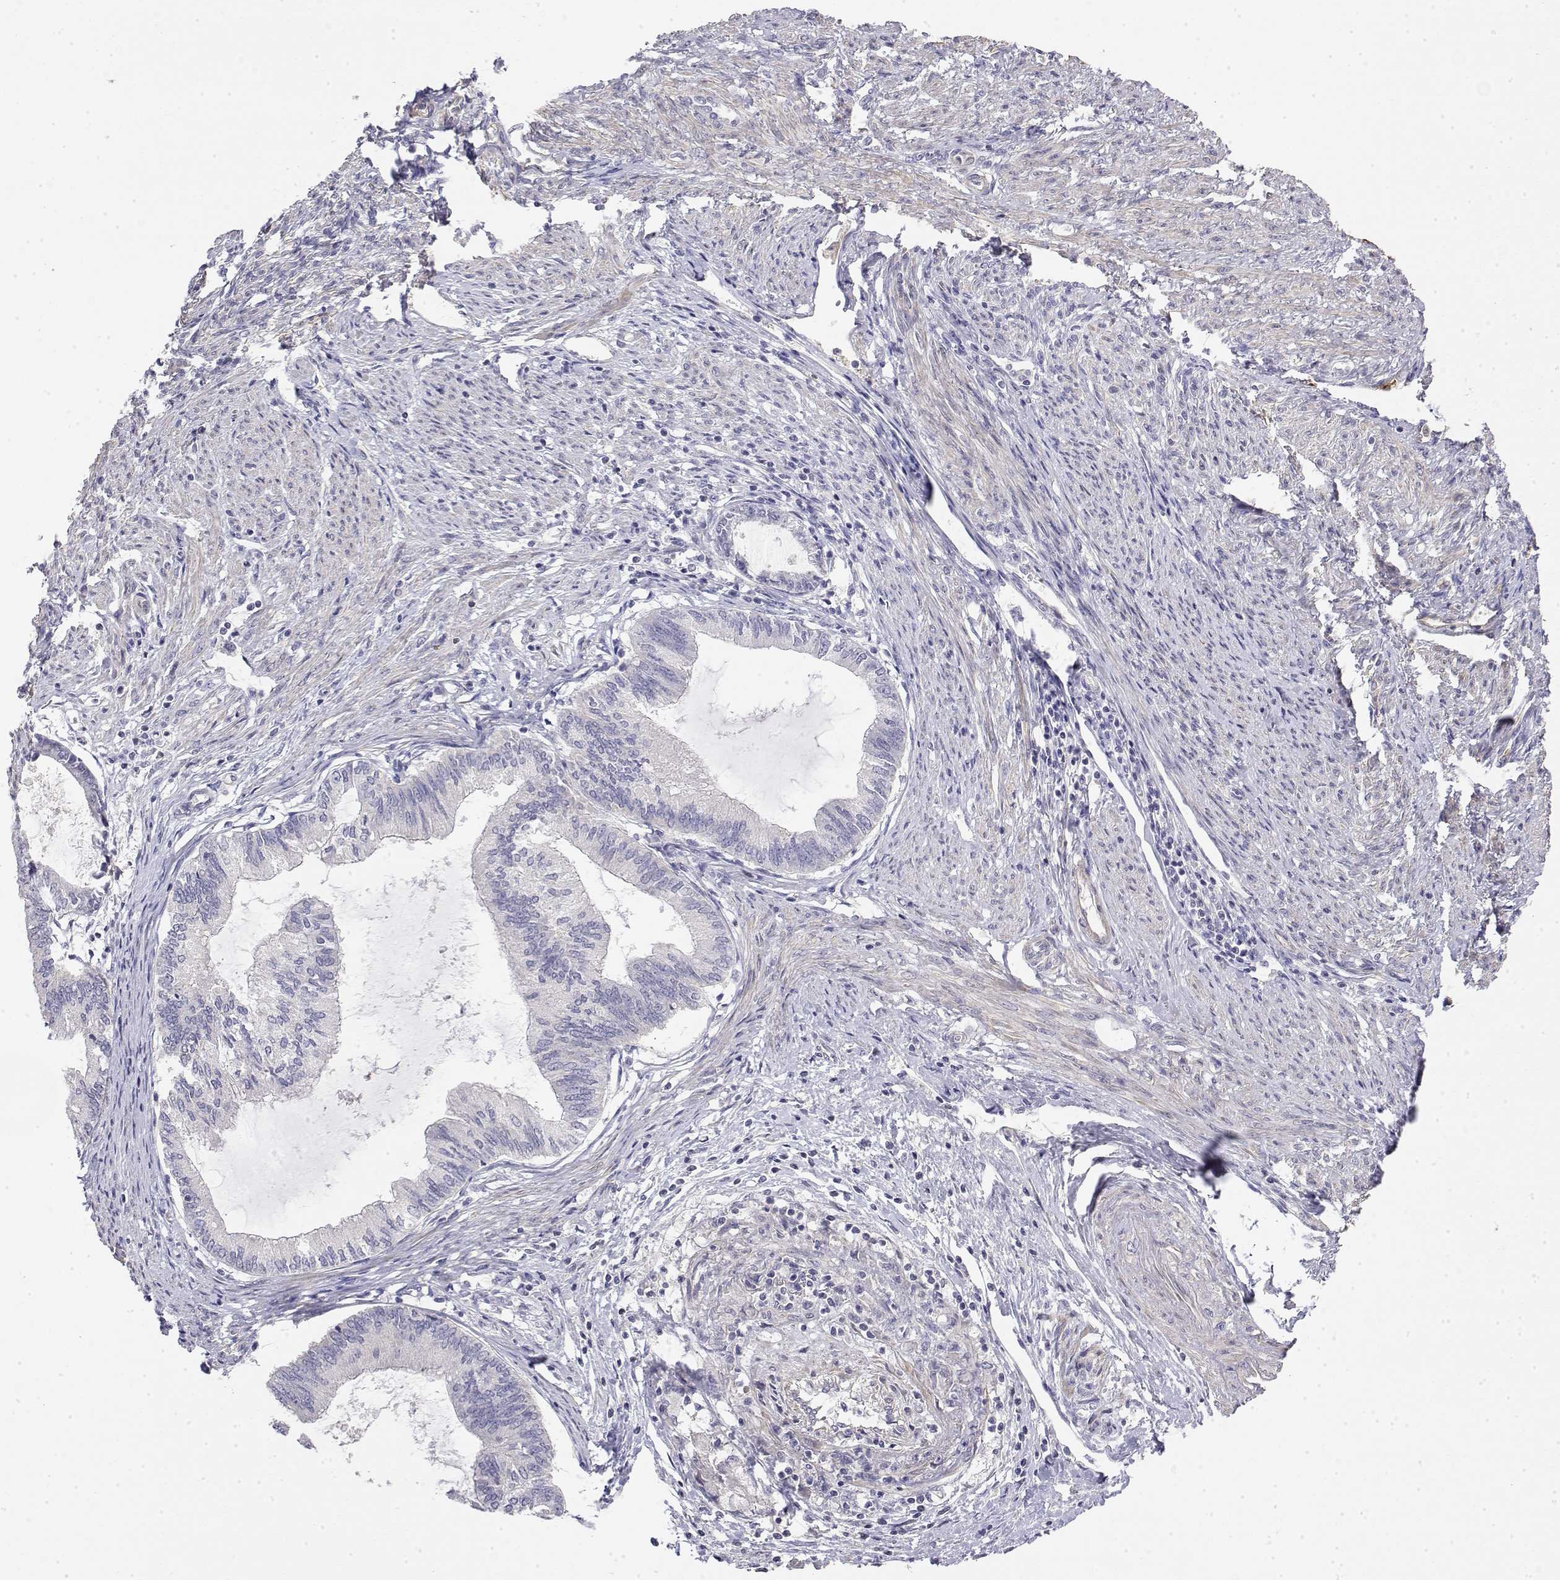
{"staining": {"intensity": "negative", "quantity": "none", "location": "none"}, "tissue": "endometrial cancer", "cell_type": "Tumor cells", "image_type": "cancer", "snomed": [{"axis": "morphology", "description": "Adenocarcinoma, NOS"}, {"axis": "topography", "description": "Endometrium"}], "caption": "An IHC image of adenocarcinoma (endometrial) is shown. There is no staining in tumor cells of adenocarcinoma (endometrial). (DAB (3,3'-diaminobenzidine) IHC with hematoxylin counter stain).", "gene": "GGACT", "patient": {"sex": "female", "age": 86}}